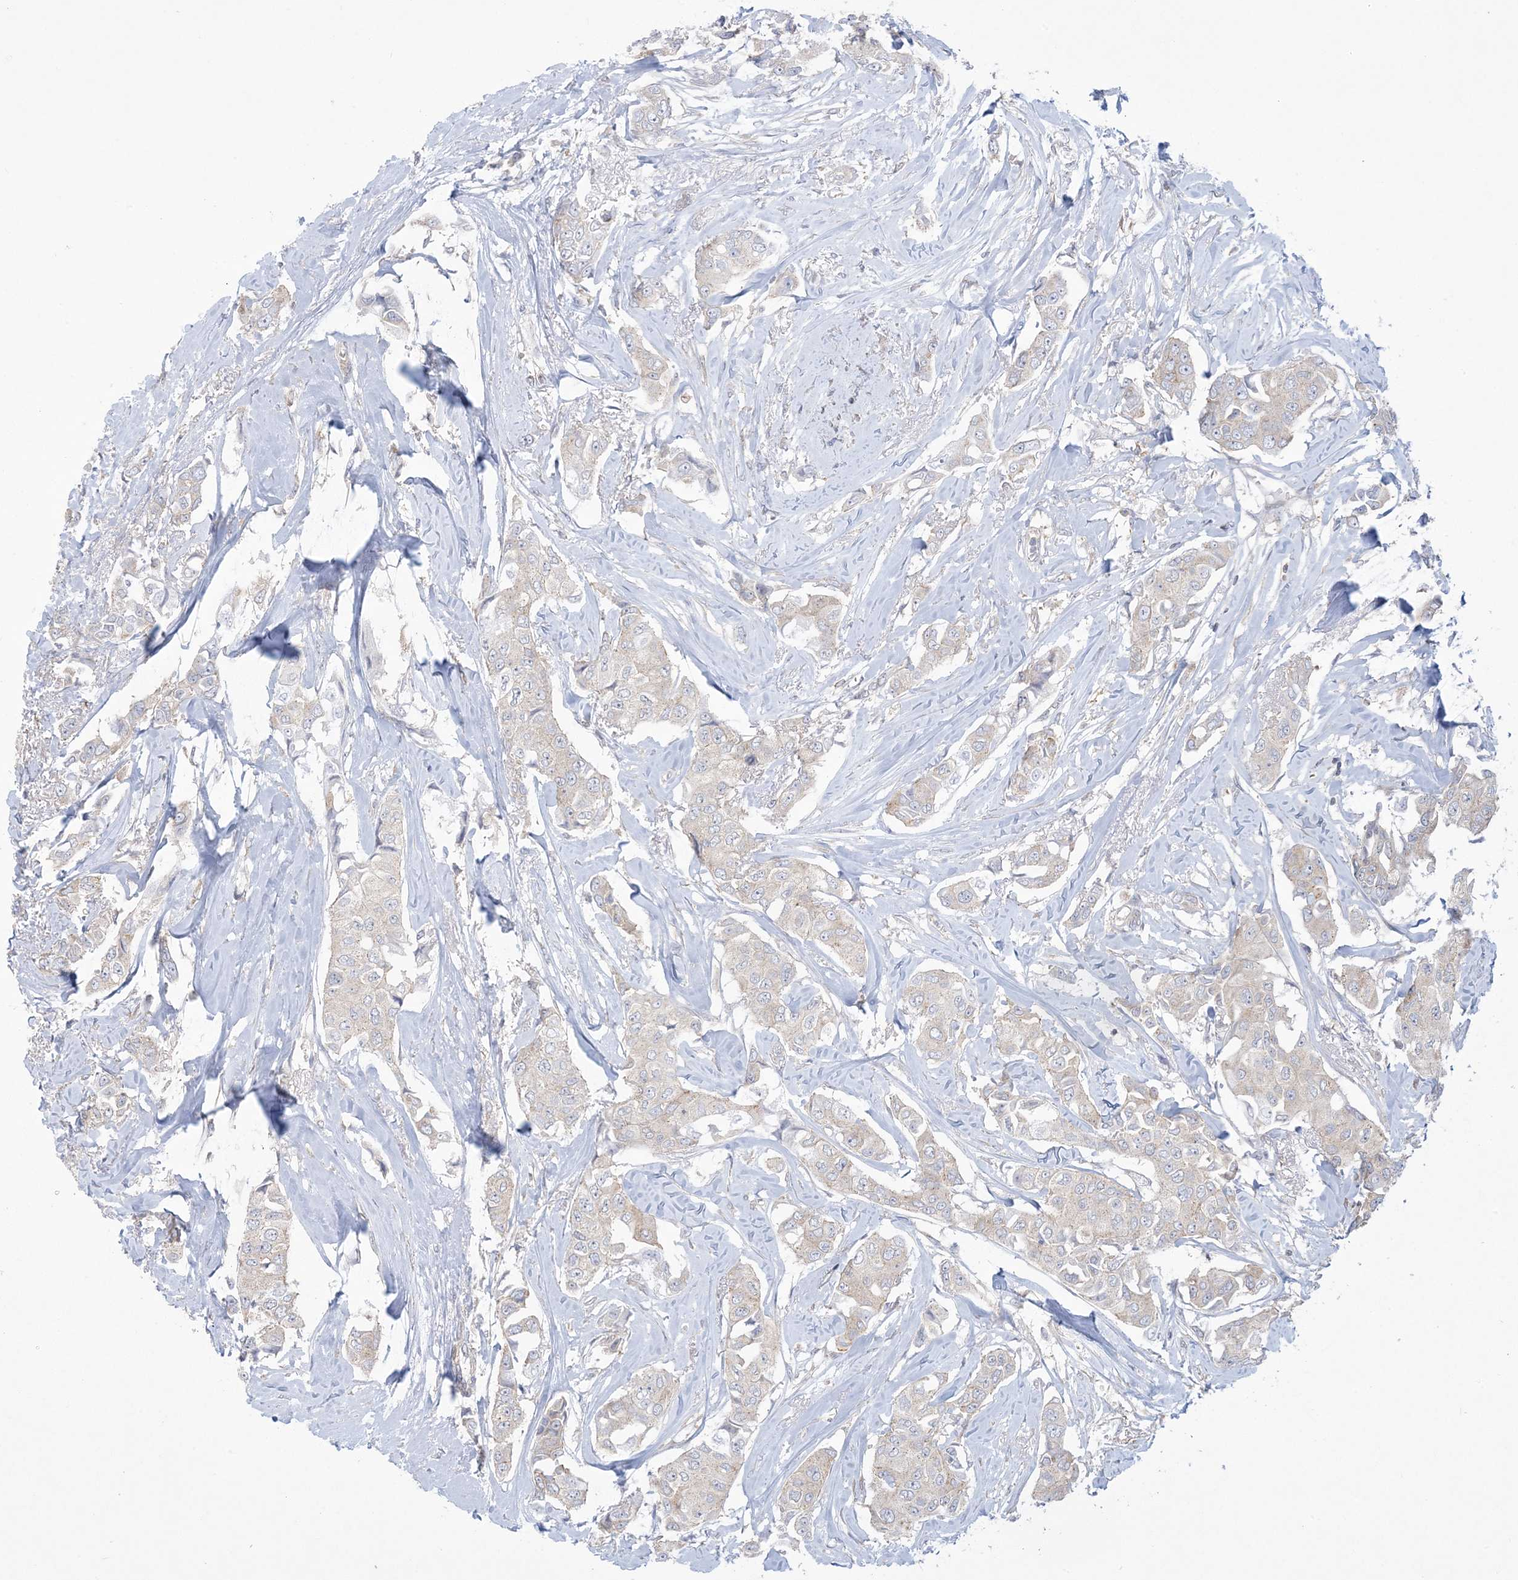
{"staining": {"intensity": "weak", "quantity": "<25%", "location": "cytoplasmic/membranous"}, "tissue": "breast cancer", "cell_type": "Tumor cells", "image_type": "cancer", "snomed": [{"axis": "morphology", "description": "Duct carcinoma"}, {"axis": "topography", "description": "Breast"}], "caption": "A histopathology image of human breast cancer is negative for staining in tumor cells.", "gene": "SLAMF9", "patient": {"sex": "female", "age": 80}}